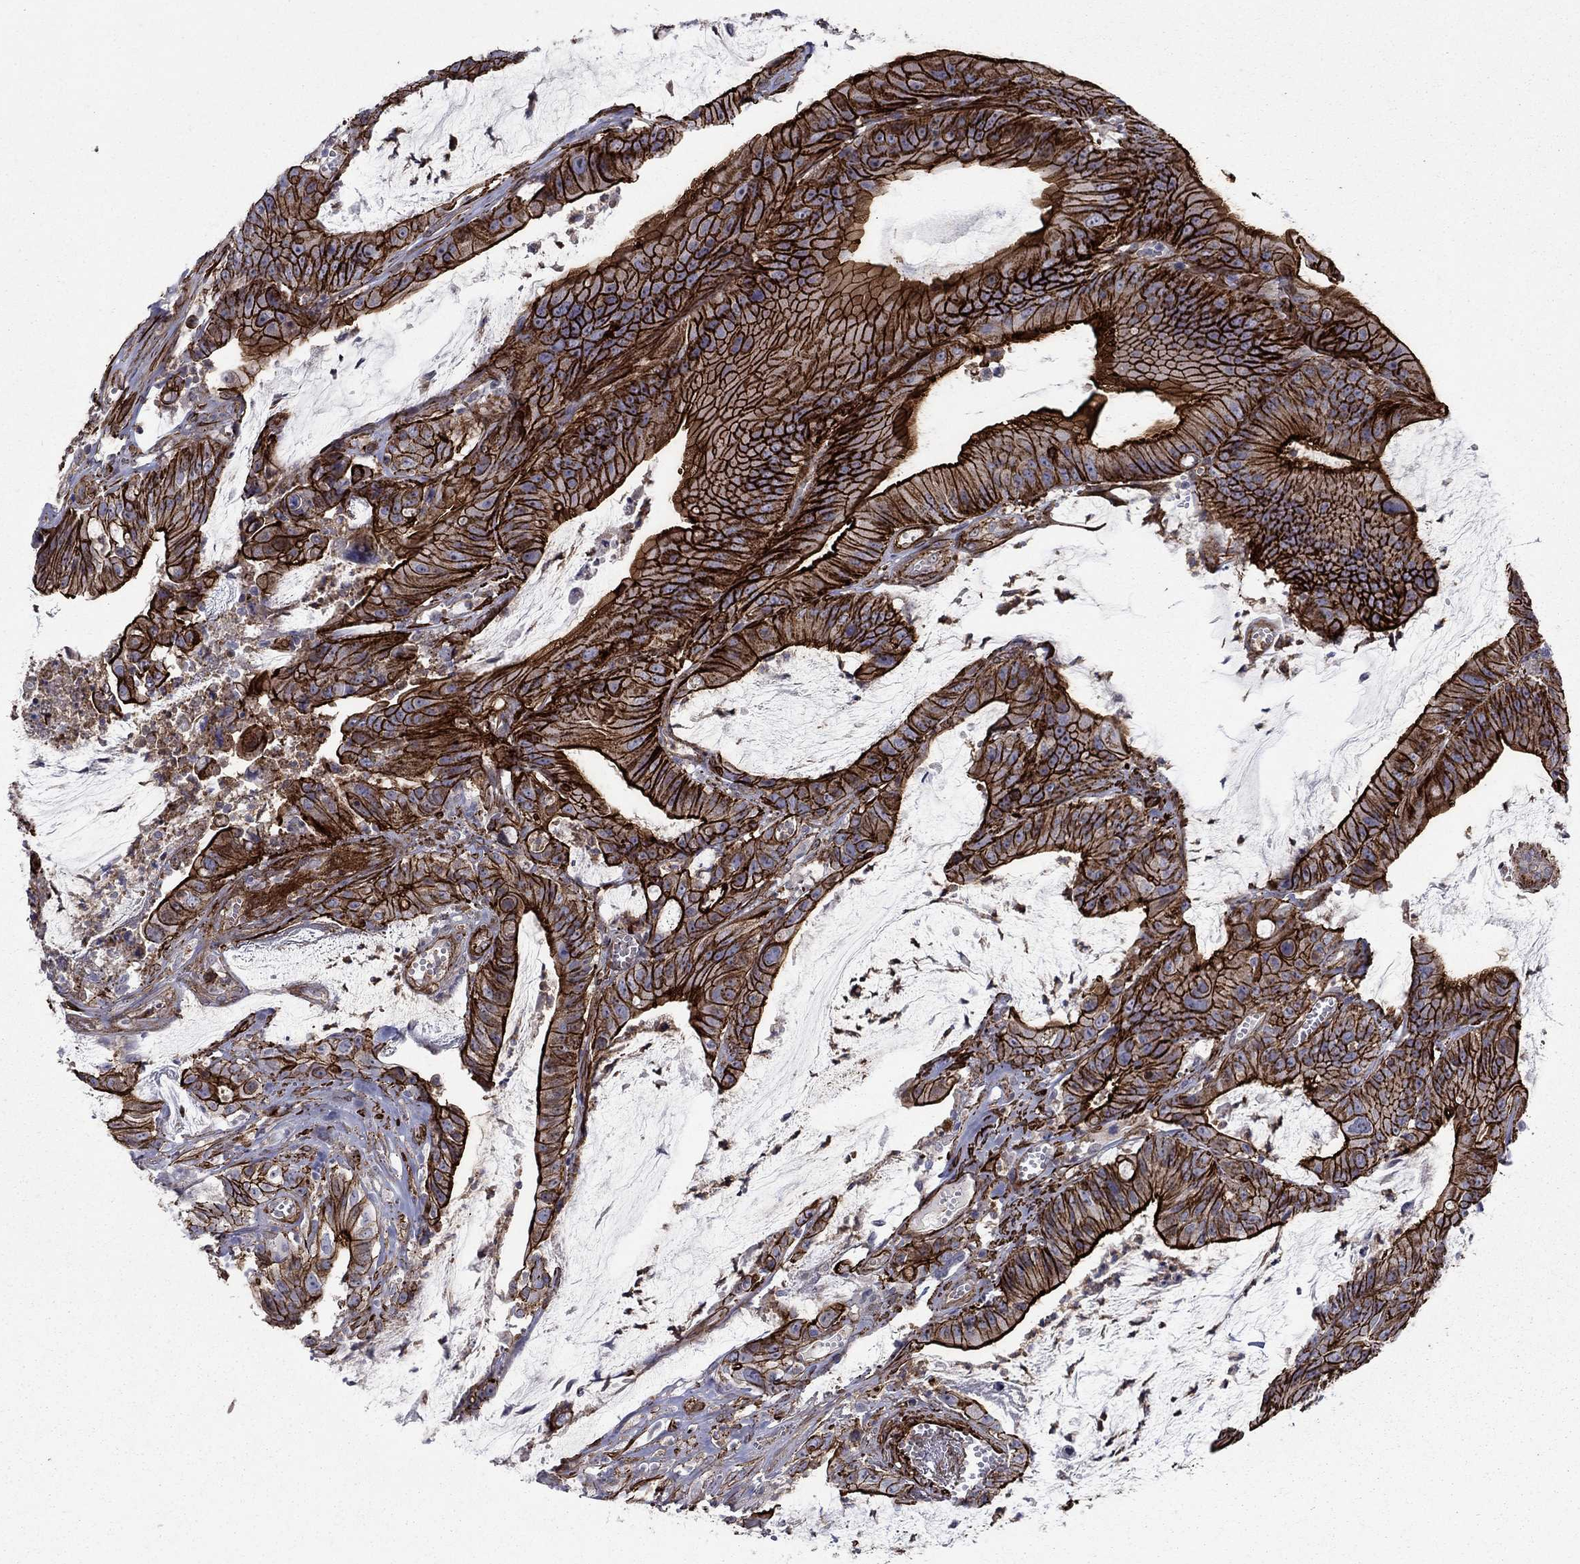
{"staining": {"intensity": "strong", "quantity": ">75%", "location": "cytoplasmic/membranous"}, "tissue": "colorectal cancer", "cell_type": "Tumor cells", "image_type": "cancer", "snomed": [{"axis": "morphology", "description": "Adenocarcinoma, NOS"}, {"axis": "topography", "description": "Colon"}], "caption": "Protein expression analysis of human colorectal cancer (adenocarcinoma) reveals strong cytoplasmic/membranous expression in approximately >75% of tumor cells.", "gene": "KRBA1", "patient": {"sex": "female", "age": 69}}